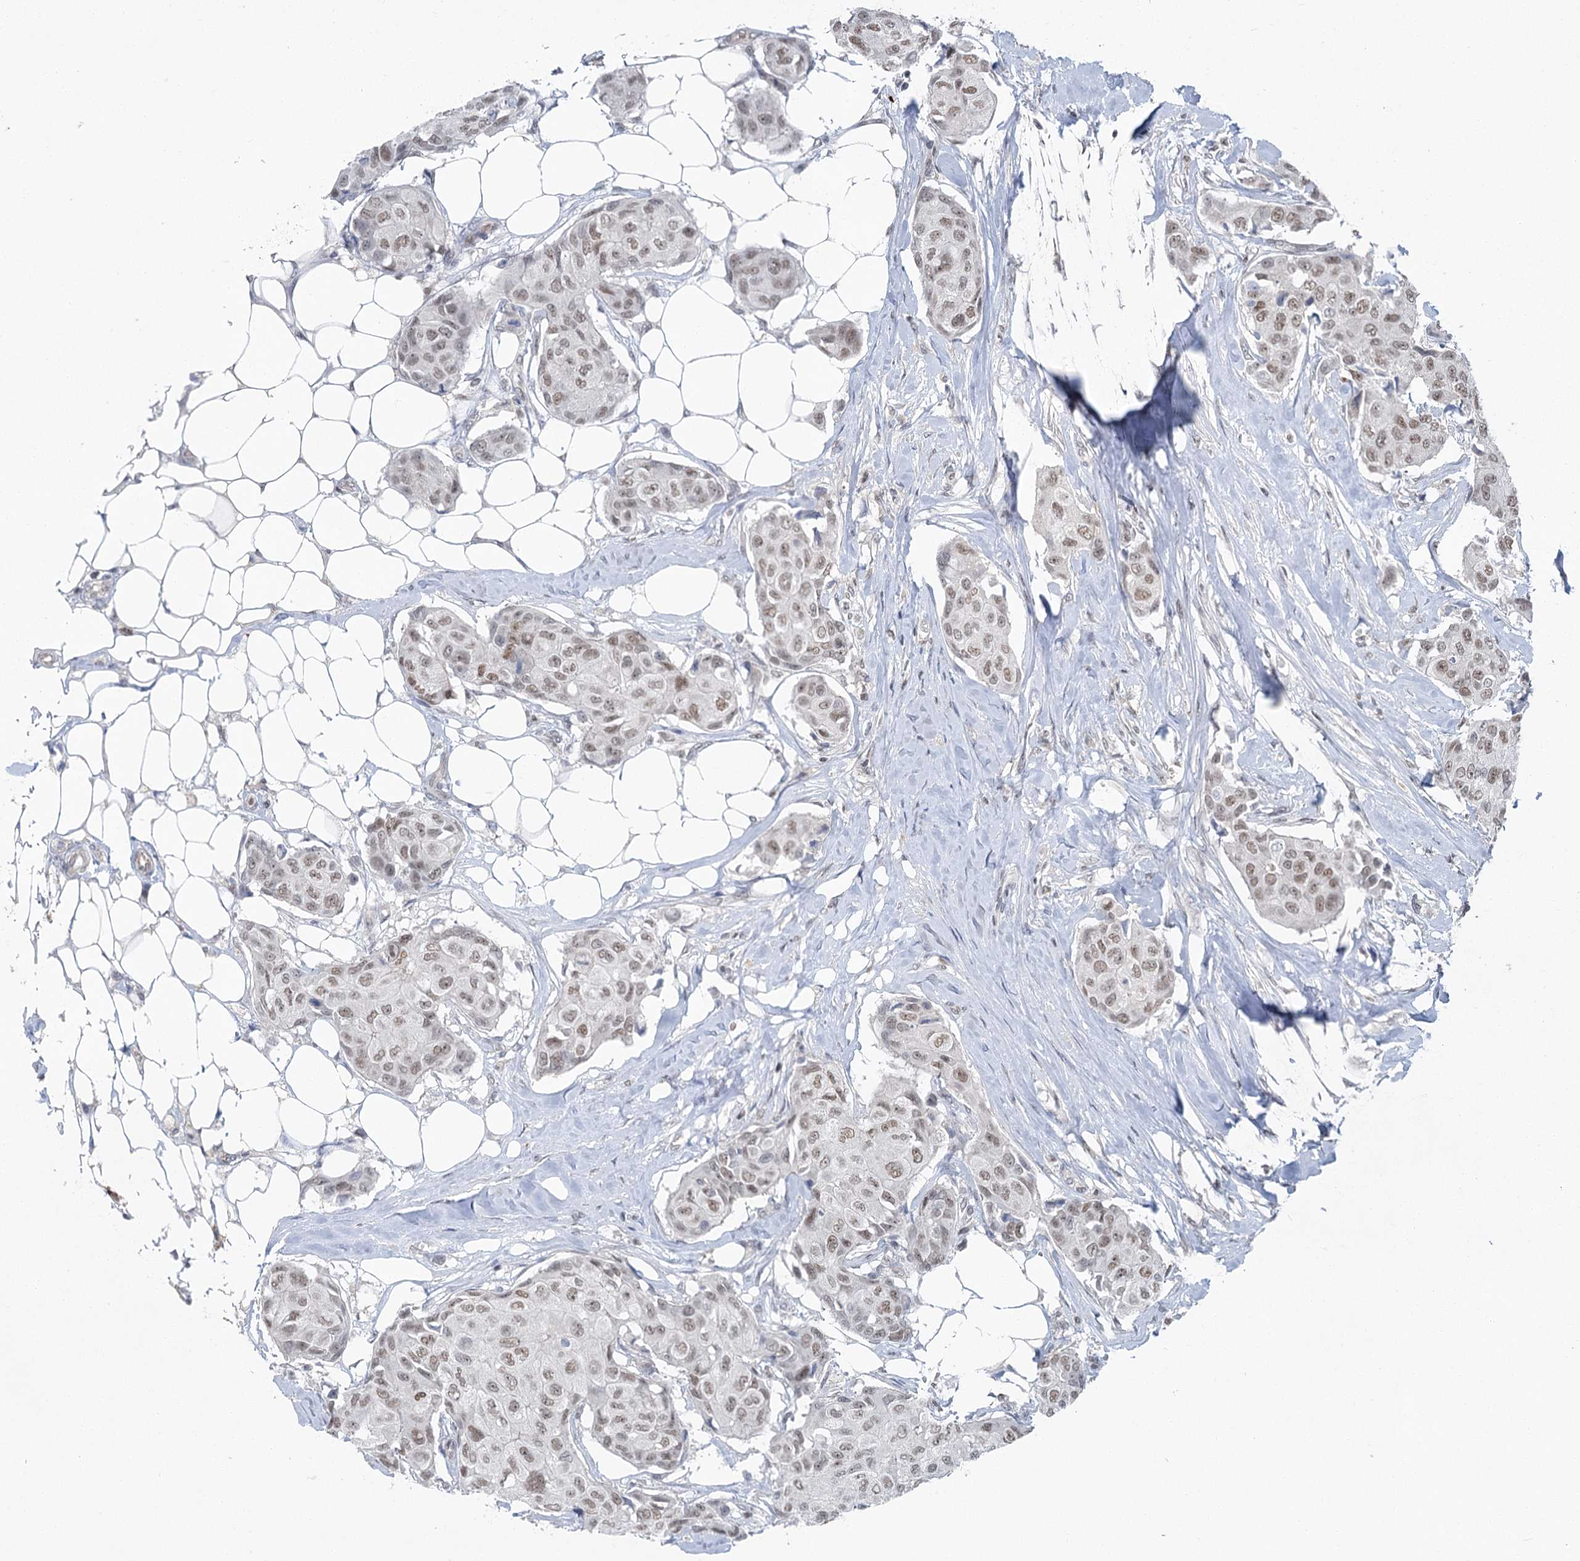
{"staining": {"intensity": "weak", "quantity": ">75%", "location": "nuclear"}, "tissue": "breast cancer", "cell_type": "Tumor cells", "image_type": "cancer", "snomed": [{"axis": "morphology", "description": "Duct carcinoma"}, {"axis": "topography", "description": "Breast"}], "caption": "A brown stain highlights weak nuclear expression of a protein in human breast invasive ductal carcinoma tumor cells. (Stains: DAB (3,3'-diaminobenzidine) in brown, nuclei in blue, Microscopy: brightfield microscopy at high magnification).", "gene": "PDS5A", "patient": {"sex": "female", "age": 80}}